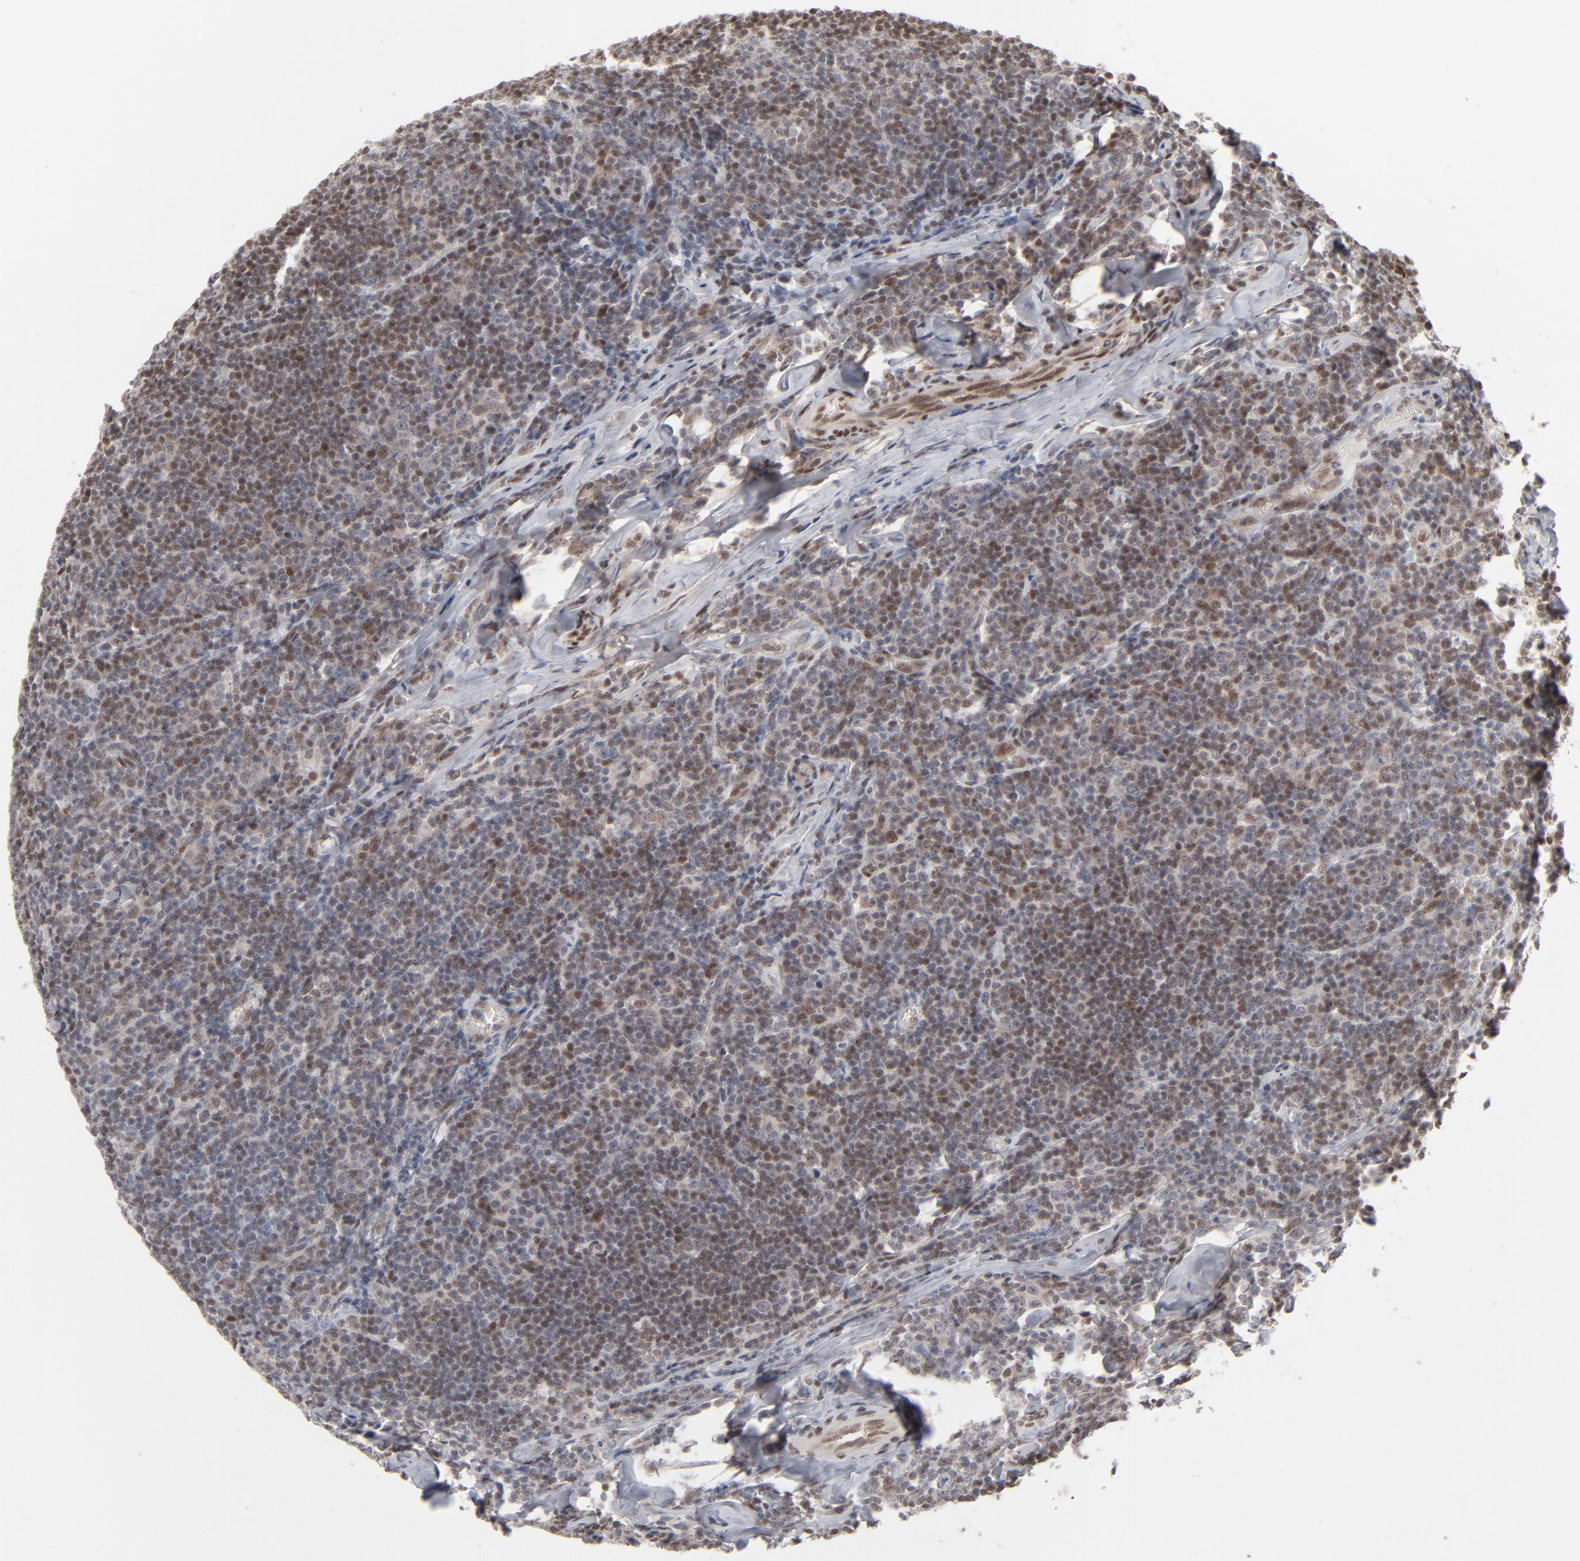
{"staining": {"intensity": "moderate", "quantity": "25%-75%", "location": "nuclear"}, "tissue": "lymphoma", "cell_type": "Tumor cells", "image_type": "cancer", "snomed": [{"axis": "morphology", "description": "Malignant lymphoma, non-Hodgkin's type, Low grade"}, {"axis": "topography", "description": "Lymph node"}], "caption": "A medium amount of moderate nuclear staining is seen in approximately 25%-75% of tumor cells in low-grade malignant lymphoma, non-Hodgkin's type tissue.", "gene": "IRF9", "patient": {"sex": "male", "age": 74}}